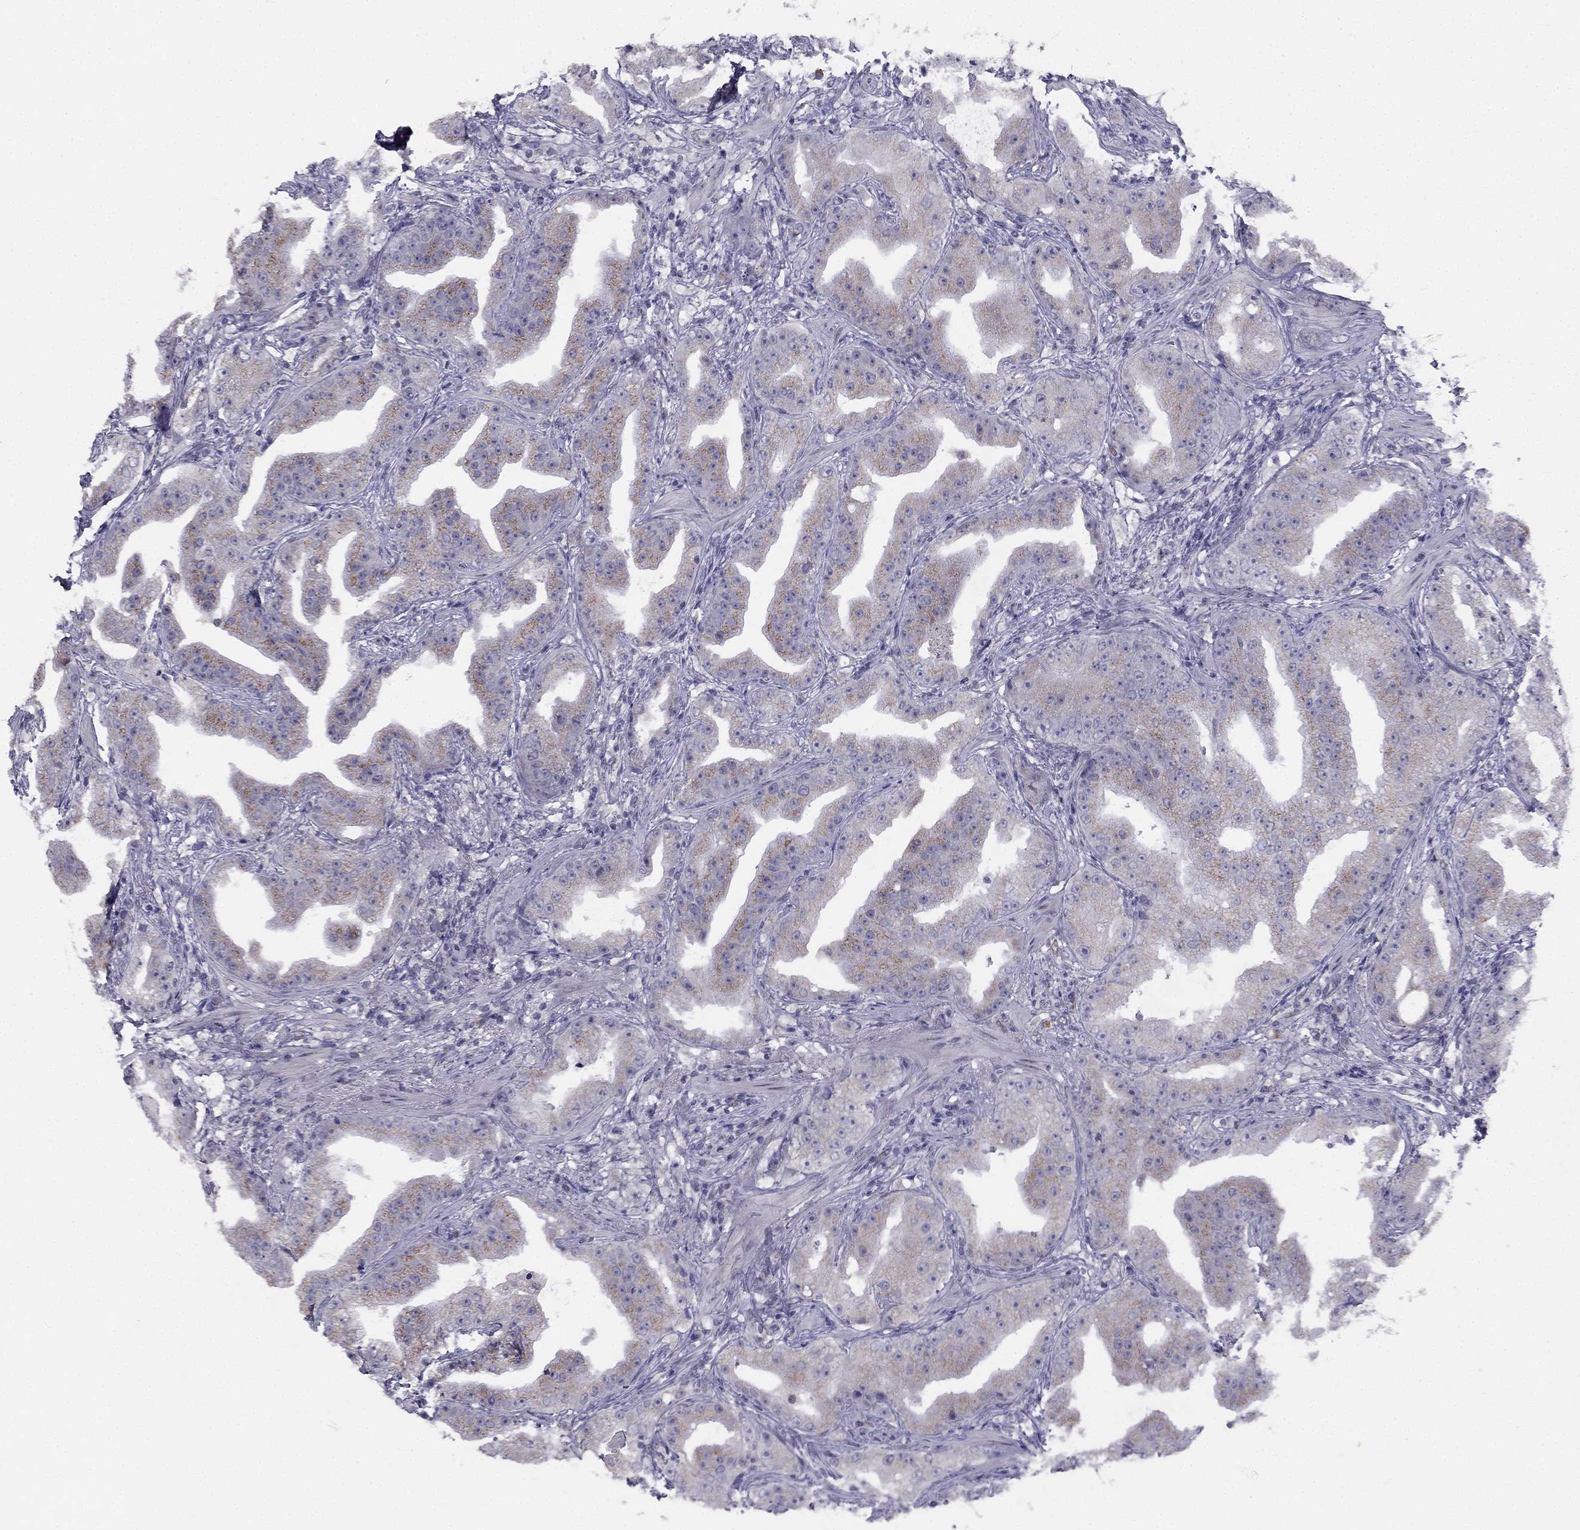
{"staining": {"intensity": "moderate", "quantity": ">75%", "location": "cytoplasmic/membranous"}, "tissue": "prostate cancer", "cell_type": "Tumor cells", "image_type": "cancer", "snomed": [{"axis": "morphology", "description": "Adenocarcinoma, Low grade"}, {"axis": "topography", "description": "Prostate"}], "caption": "Tumor cells display moderate cytoplasmic/membranous staining in approximately >75% of cells in prostate cancer.", "gene": "TRPS1", "patient": {"sex": "male", "age": 62}}